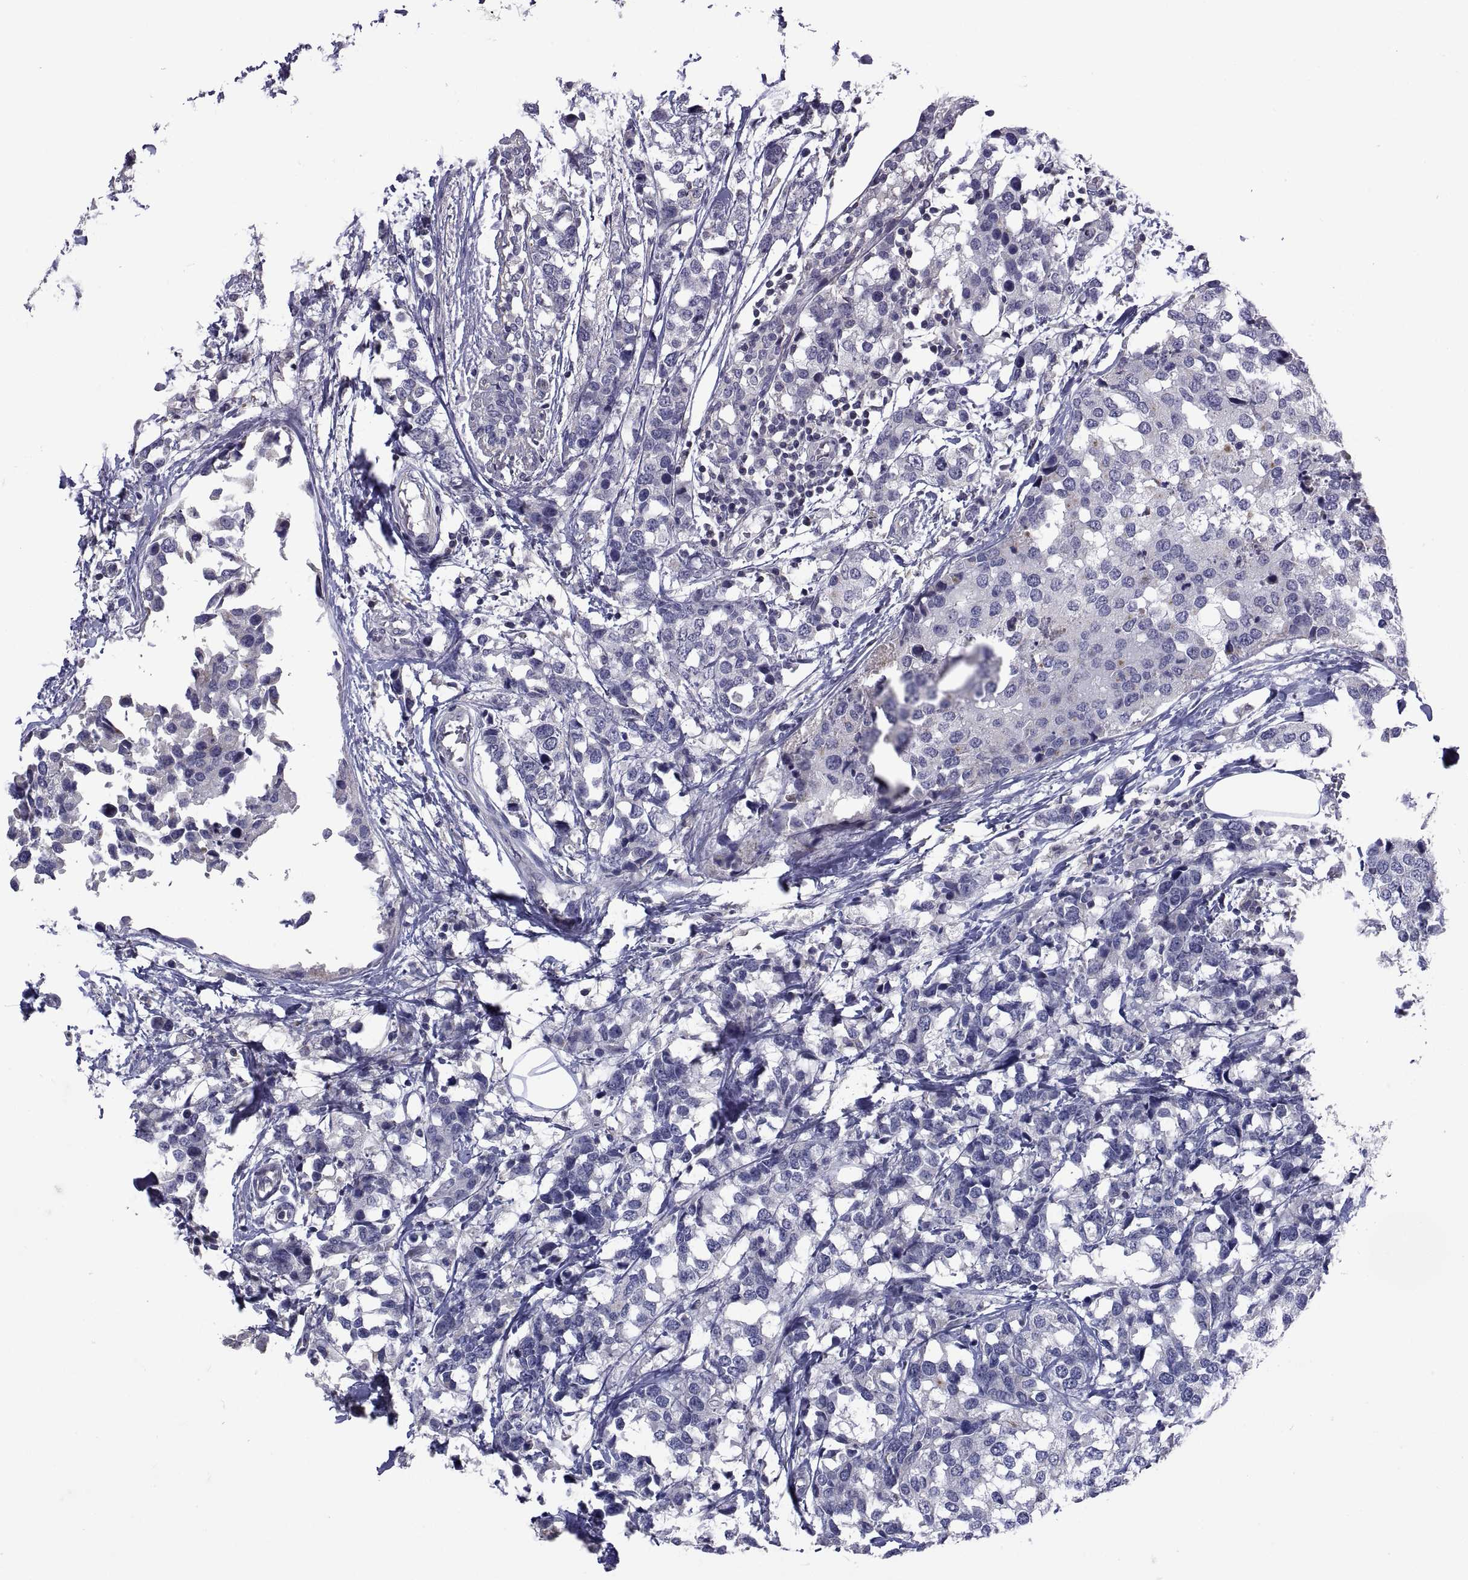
{"staining": {"intensity": "negative", "quantity": "none", "location": "none"}, "tissue": "breast cancer", "cell_type": "Tumor cells", "image_type": "cancer", "snomed": [{"axis": "morphology", "description": "Lobular carcinoma"}, {"axis": "topography", "description": "Breast"}], "caption": "IHC histopathology image of neoplastic tissue: human breast cancer (lobular carcinoma) stained with DAB demonstrates no significant protein positivity in tumor cells.", "gene": "NPTX2", "patient": {"sex": "female", "age": 59}}